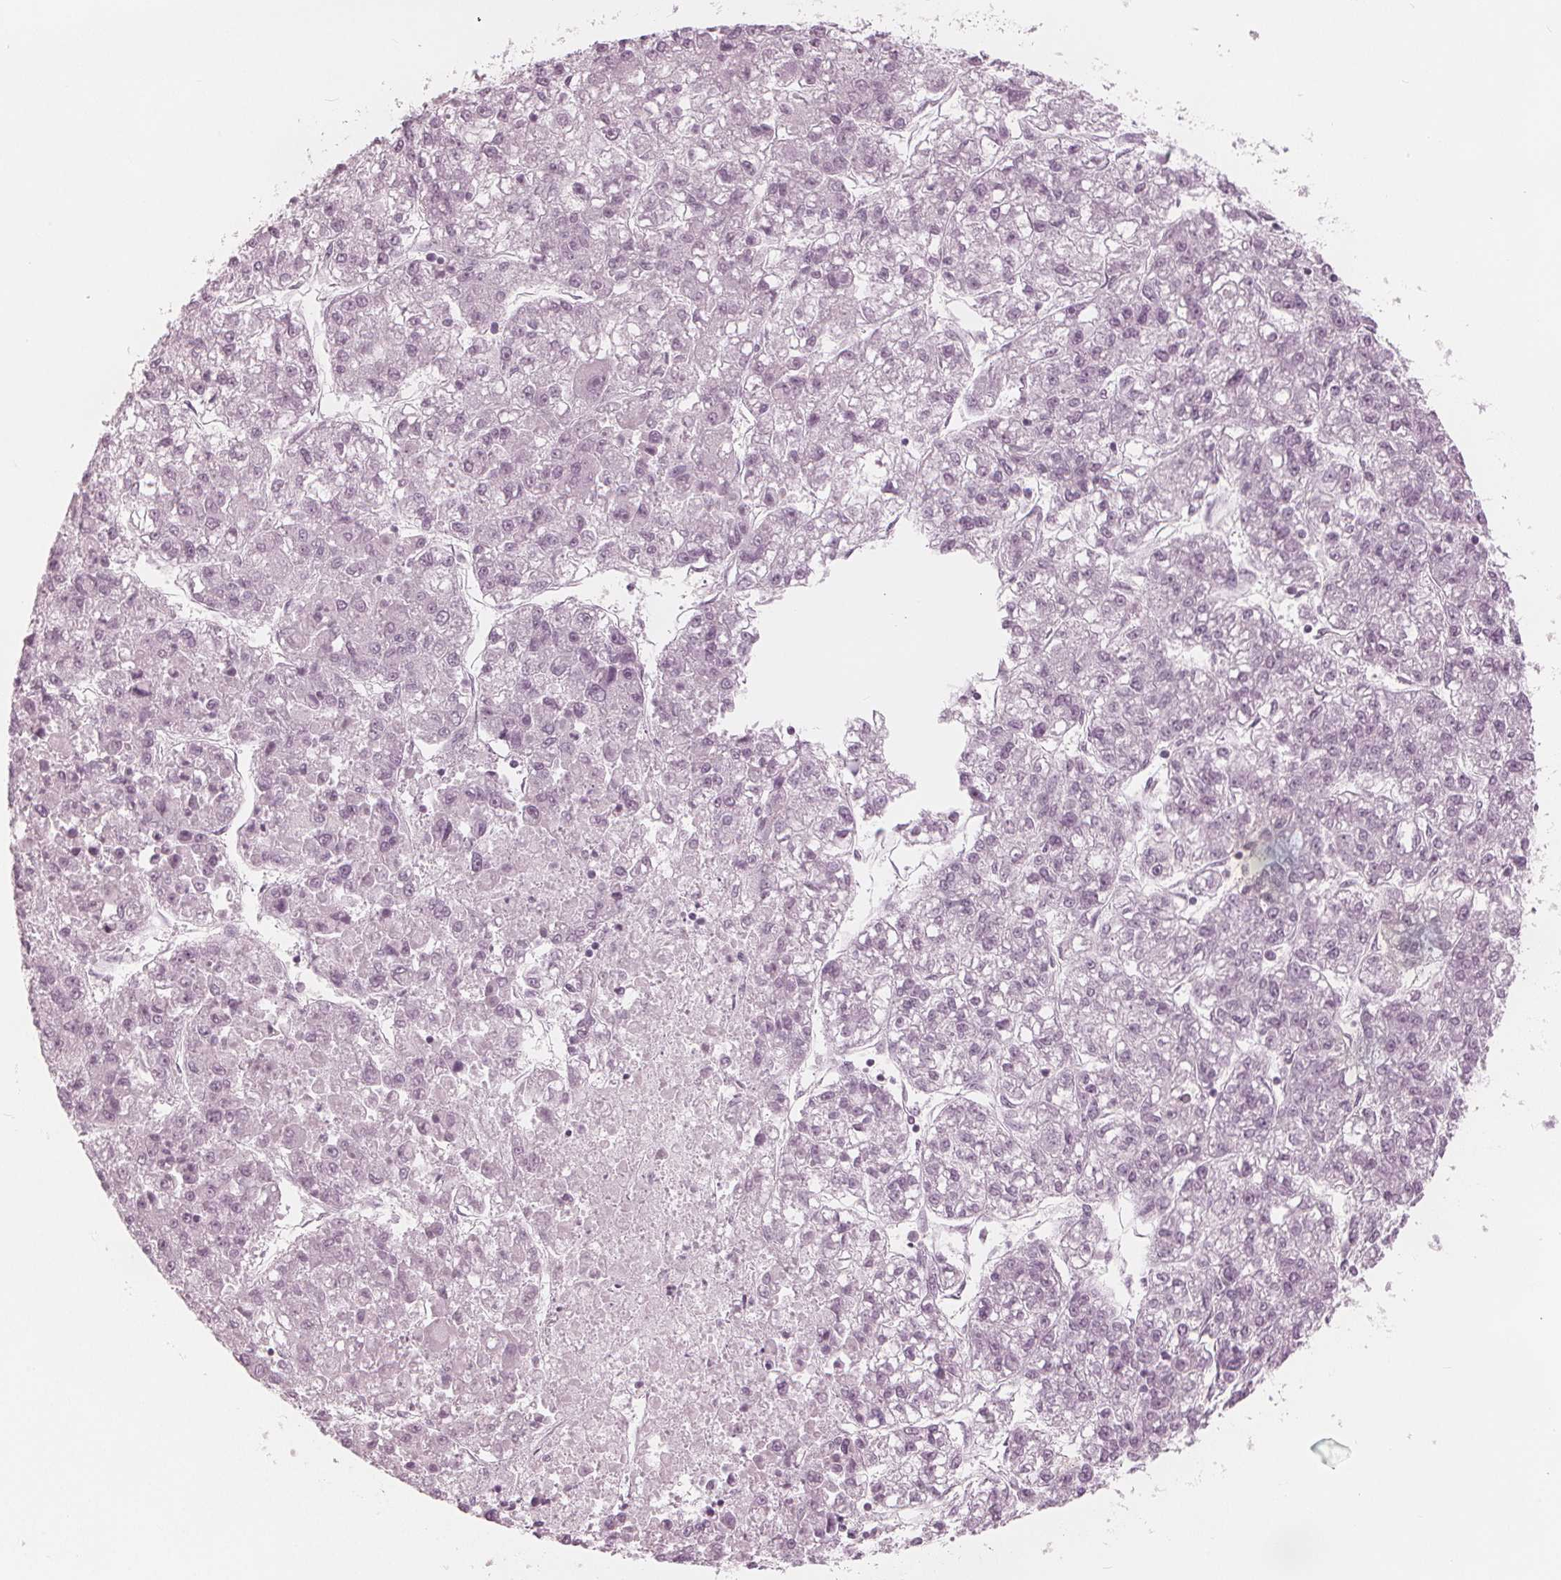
{"staining": {"intensity": "negative", "quantity": "none", "location": "none"}, "tissue": "liver cancer", "cell_type": "Tumor cells", "image_type": "cancer", "snomed": [{"axis": "morphology", "description": "Carcinoma, Hepatocellular, NOS"}, {"axis": "topography", "description": "Liver"}], "caption": "The image demonstrates no significant expression in tumor cells of liver cancer.", "gene": "PAEP", "patient": {"sex": "male", "age": 56}}